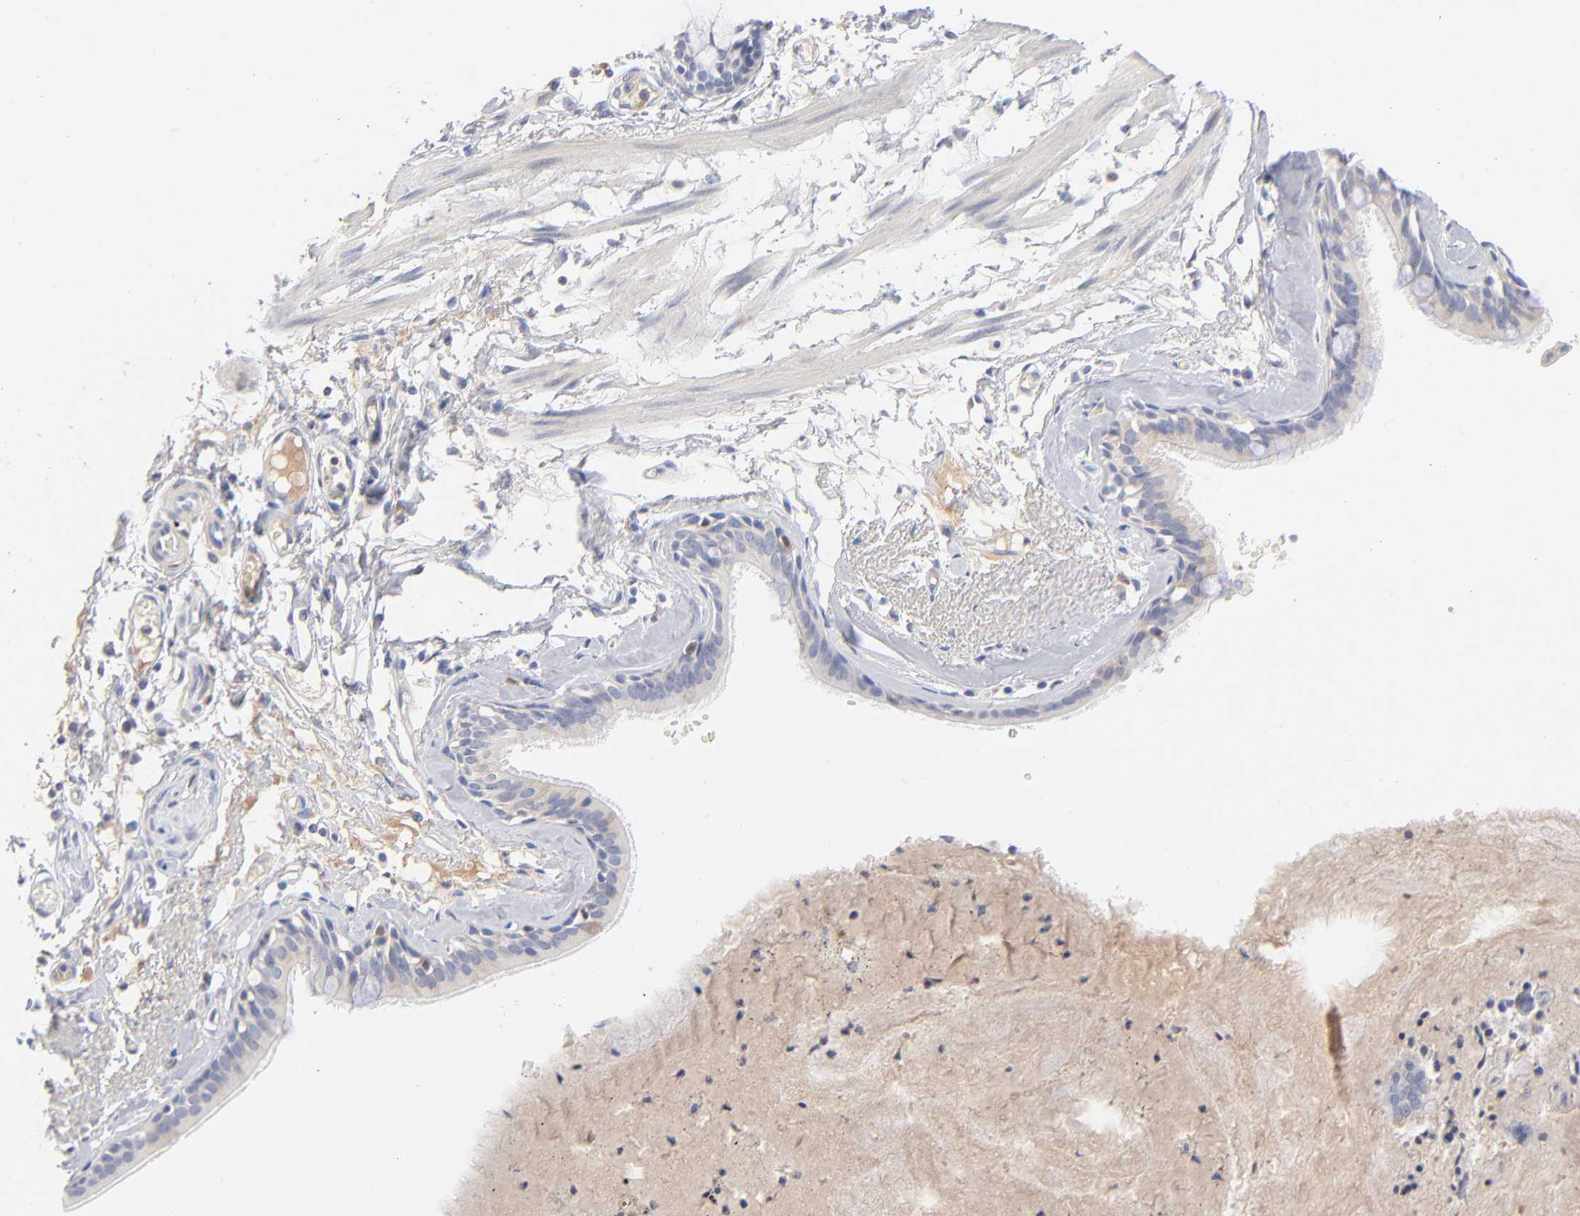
{"staining": {"intensity": "negative", "quantity": "none", "location": "none"}, "tissue": "bronchus", "cell_type": "Respiratory epithelial cells", "image_type": "normal", "snomed": [{"axis": "morphology", "description": "Normal tissue, NOS"}, {"axis": "topography", "description": "Bronchus"}, {"axis": "topography", "description": "Lung"}], "caption": "Immunohistochemistry (IHC) of unremarkable bronchus exhibits no expression in respiratory epithelial cells.", "gene": "F12", "patient": {"sex": "female", "age": 56}}